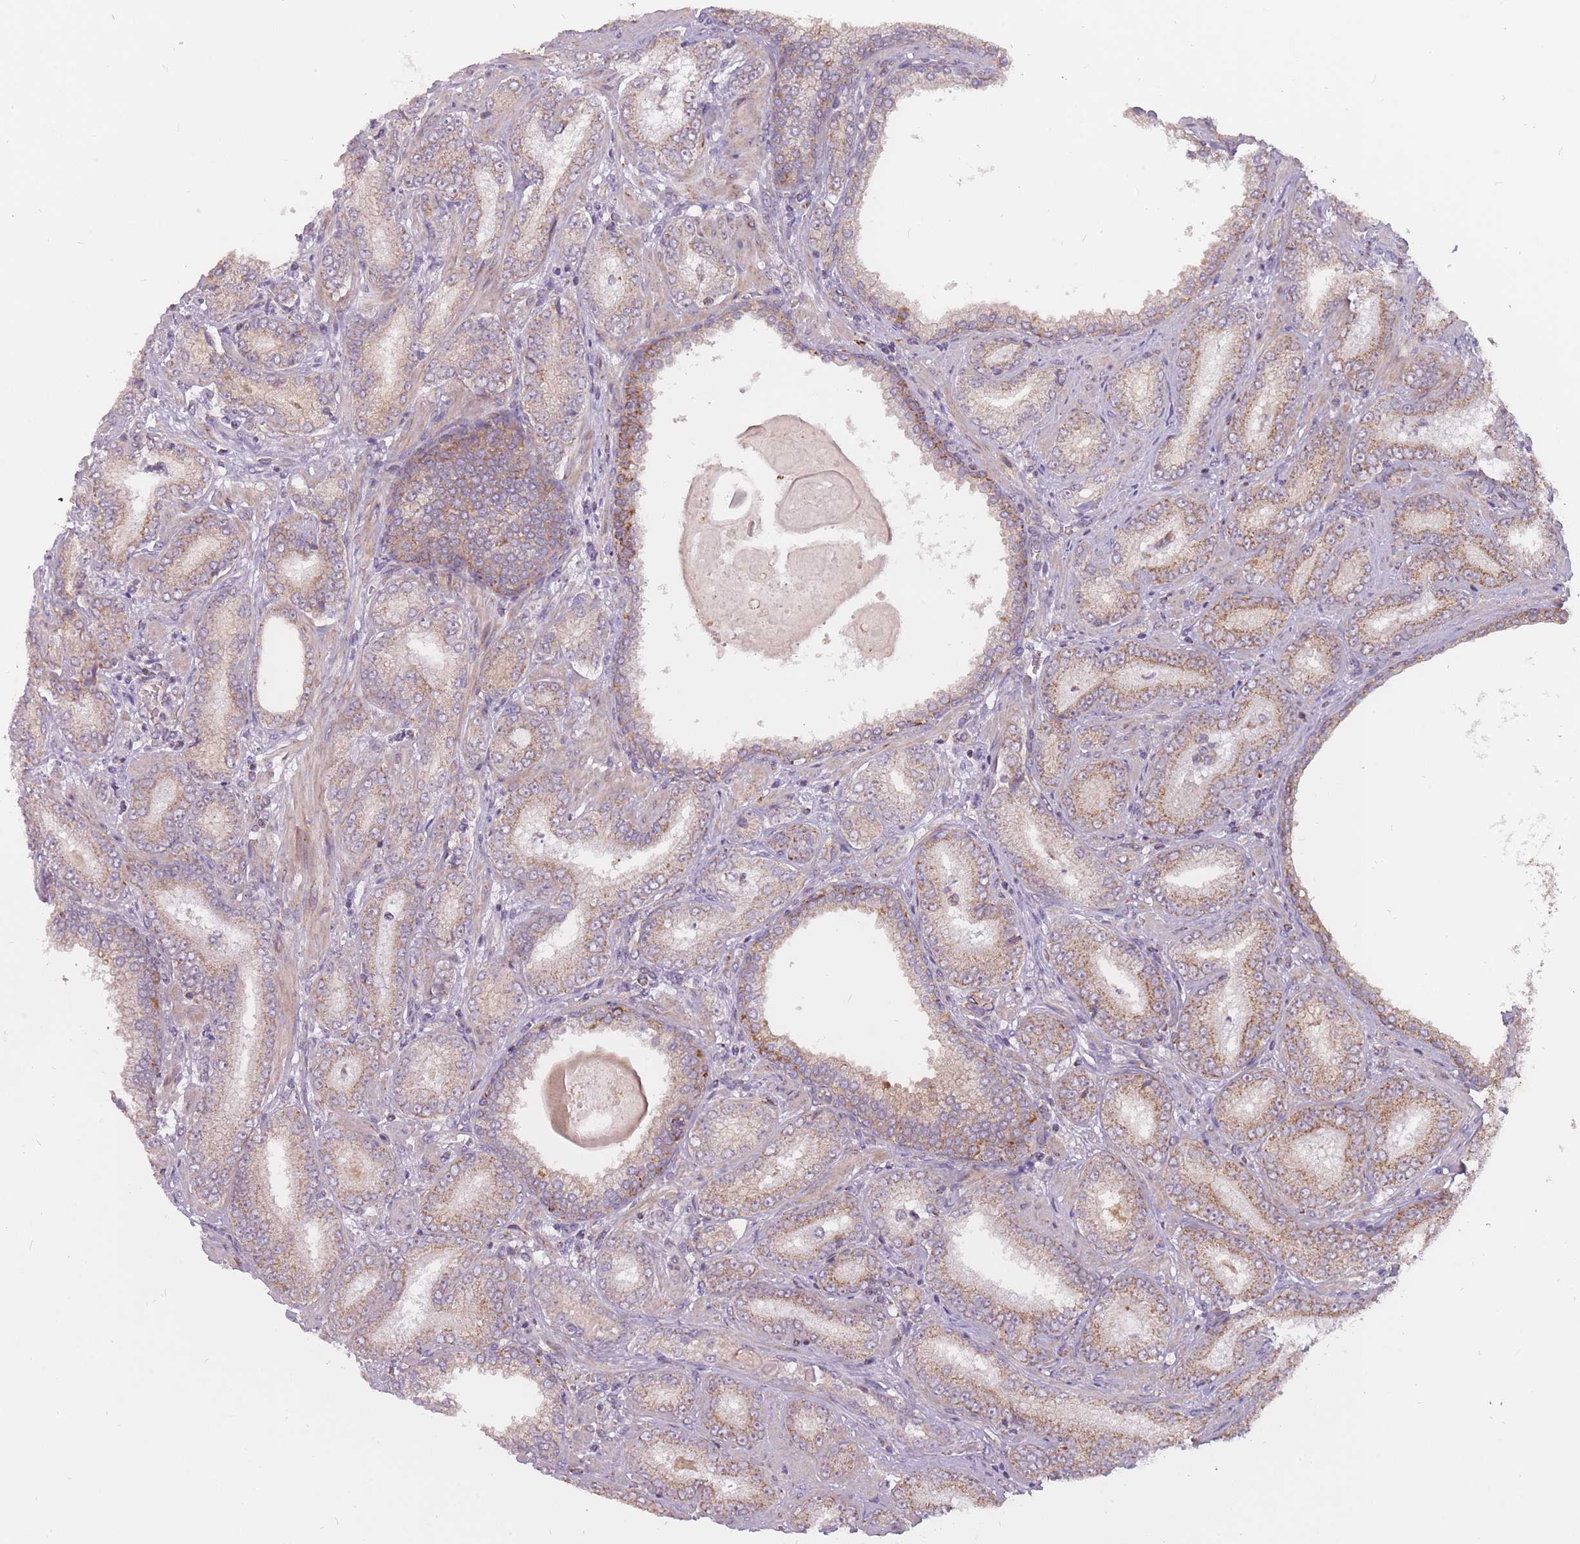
{"staining": {"intensity": "moderate", "quantity": "25%-75%", "location": "cytoplasmic/membranous"}, "tissue": "prostate cancer", "cell_type": "Tumor cells", "image_type": "cancer", "snomed": [{"axis": "morphology", "description": "Adenocarcinoma, High grade"}, {"axis": "topography", "description": "Prostate"}], "caption": "Immunohistochemistry histopathology image of neoplastic tissue: human prostate cancer (adenocarcinoma (high-grade)) stained using immunohistochemistry exhibits medium levels of moderate protein expression localized specifically in the cytoplasmic/membranous of tumor cells, appearing as a cytoplasmic/membranous brown color.", "gene": "LIN7C", "patient": {"sex": "male", "age": 72}}